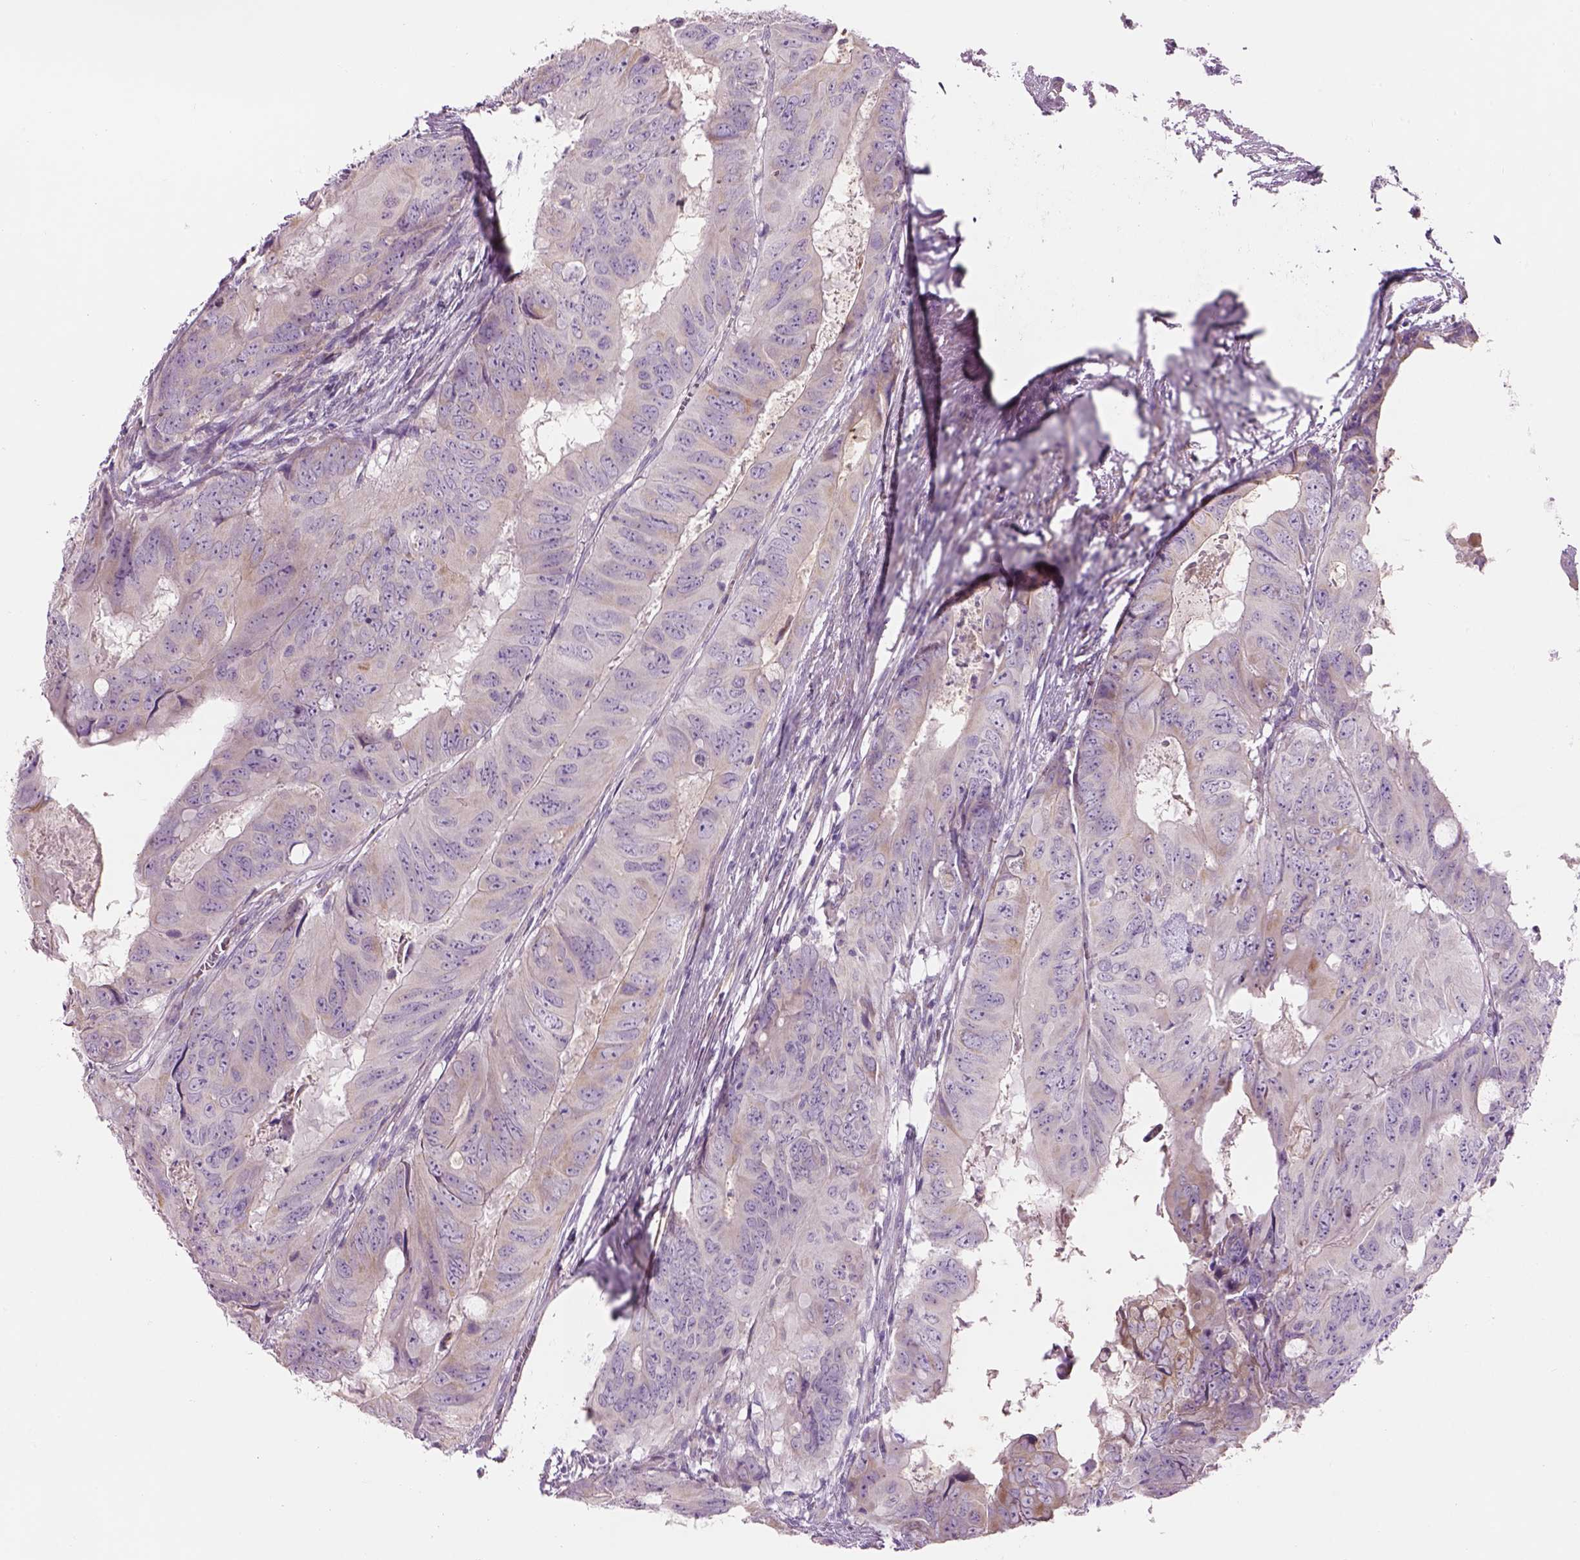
{"staining": {"intensity": "weak", "quantity": "<25%", "location": "cytoplasmic/membranous"}, "tissue": "colorectal cancer", "cell_type": "Tumor cells", "image_type": "cancer", "snomed": [{"axis": "morphology", "description": "Adenocarcinoma, NOS"}, {"axis": "topography", "description": "Colon"}], "caption": "Colorectal adenocarcinoma stained for a protein using immunohistochemistry demonstrates no expression tumor cells.", "gene": "IFT52", "patient": {"sex": "male", "age": 79}}